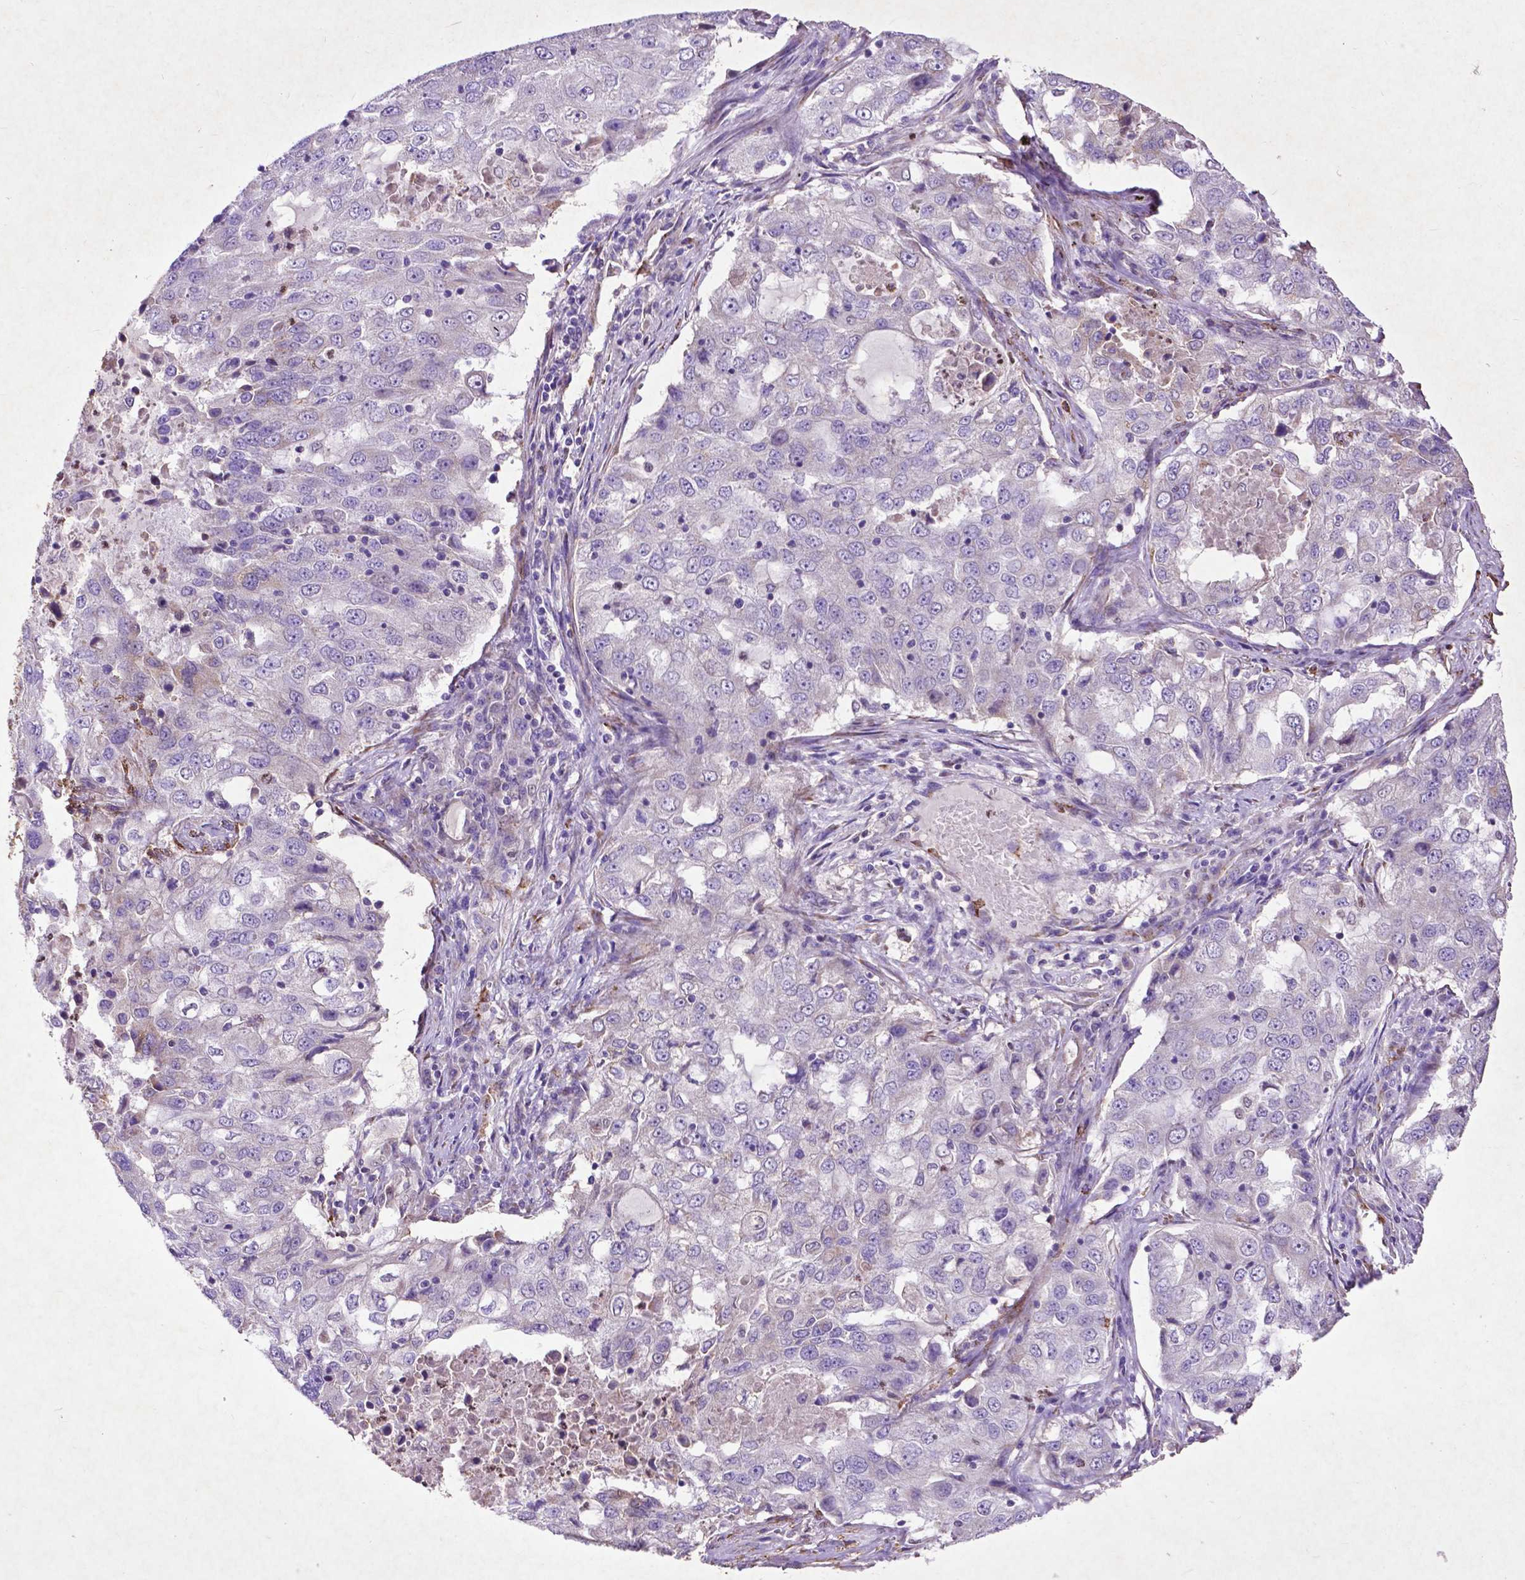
{"staining": {"intensity": "negative", "quantity": "none", "location": "none"}, "tissue": "lung cancer", "cell_type": "Tumor cells", "image_type": "cancer", "snomed": [{"axis": "morphology", "description": "Adenocarcinoma, NOS"}, {"axis": "topography", "description": "Lung"}], "caption": "The IHC histopathology image has no significant expression in tumor cells of adenocarcinoma (lung) tissue.", "gene": "THEGL", "patient": {"sex": "female", "age": 61}}